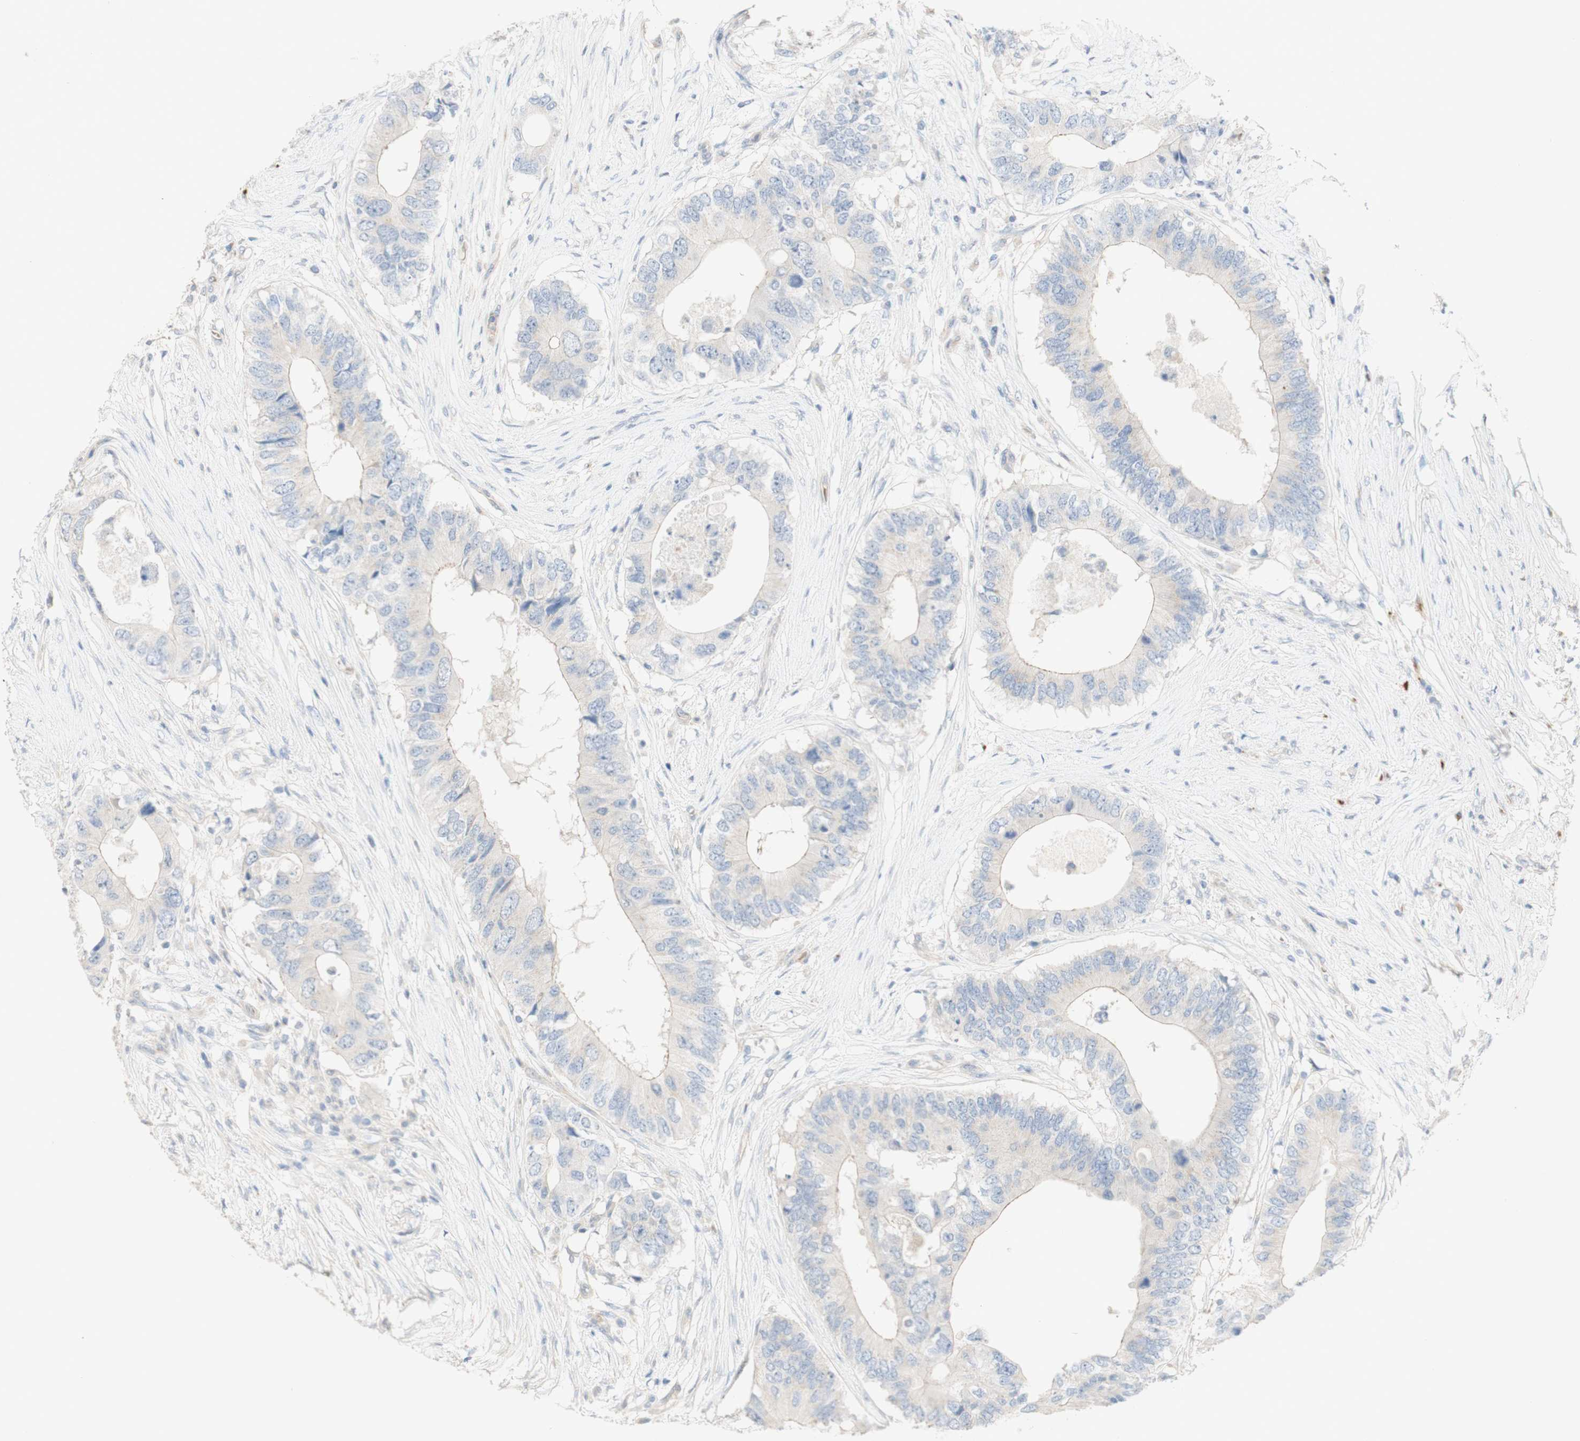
{"staining": {"intensity": "negative", "quantity": "none", "location": "none"}, "tissue": "colorectal cancer", "cell_type": "Tumor cells", "image_type": "cancer", "snomed": [{"axis": "morphology", "description": "Adenocarcinoma, NOS"}, {"axis": "topography", "description": "Colon"}], "caption": "IHC histopathology image of human adenocarcinoma (colorectal) stained for a protein (brown), which reveals no expression in tumor cells.", "gene": "MANEA", "patient": {"sex": "male", "age": 71}}